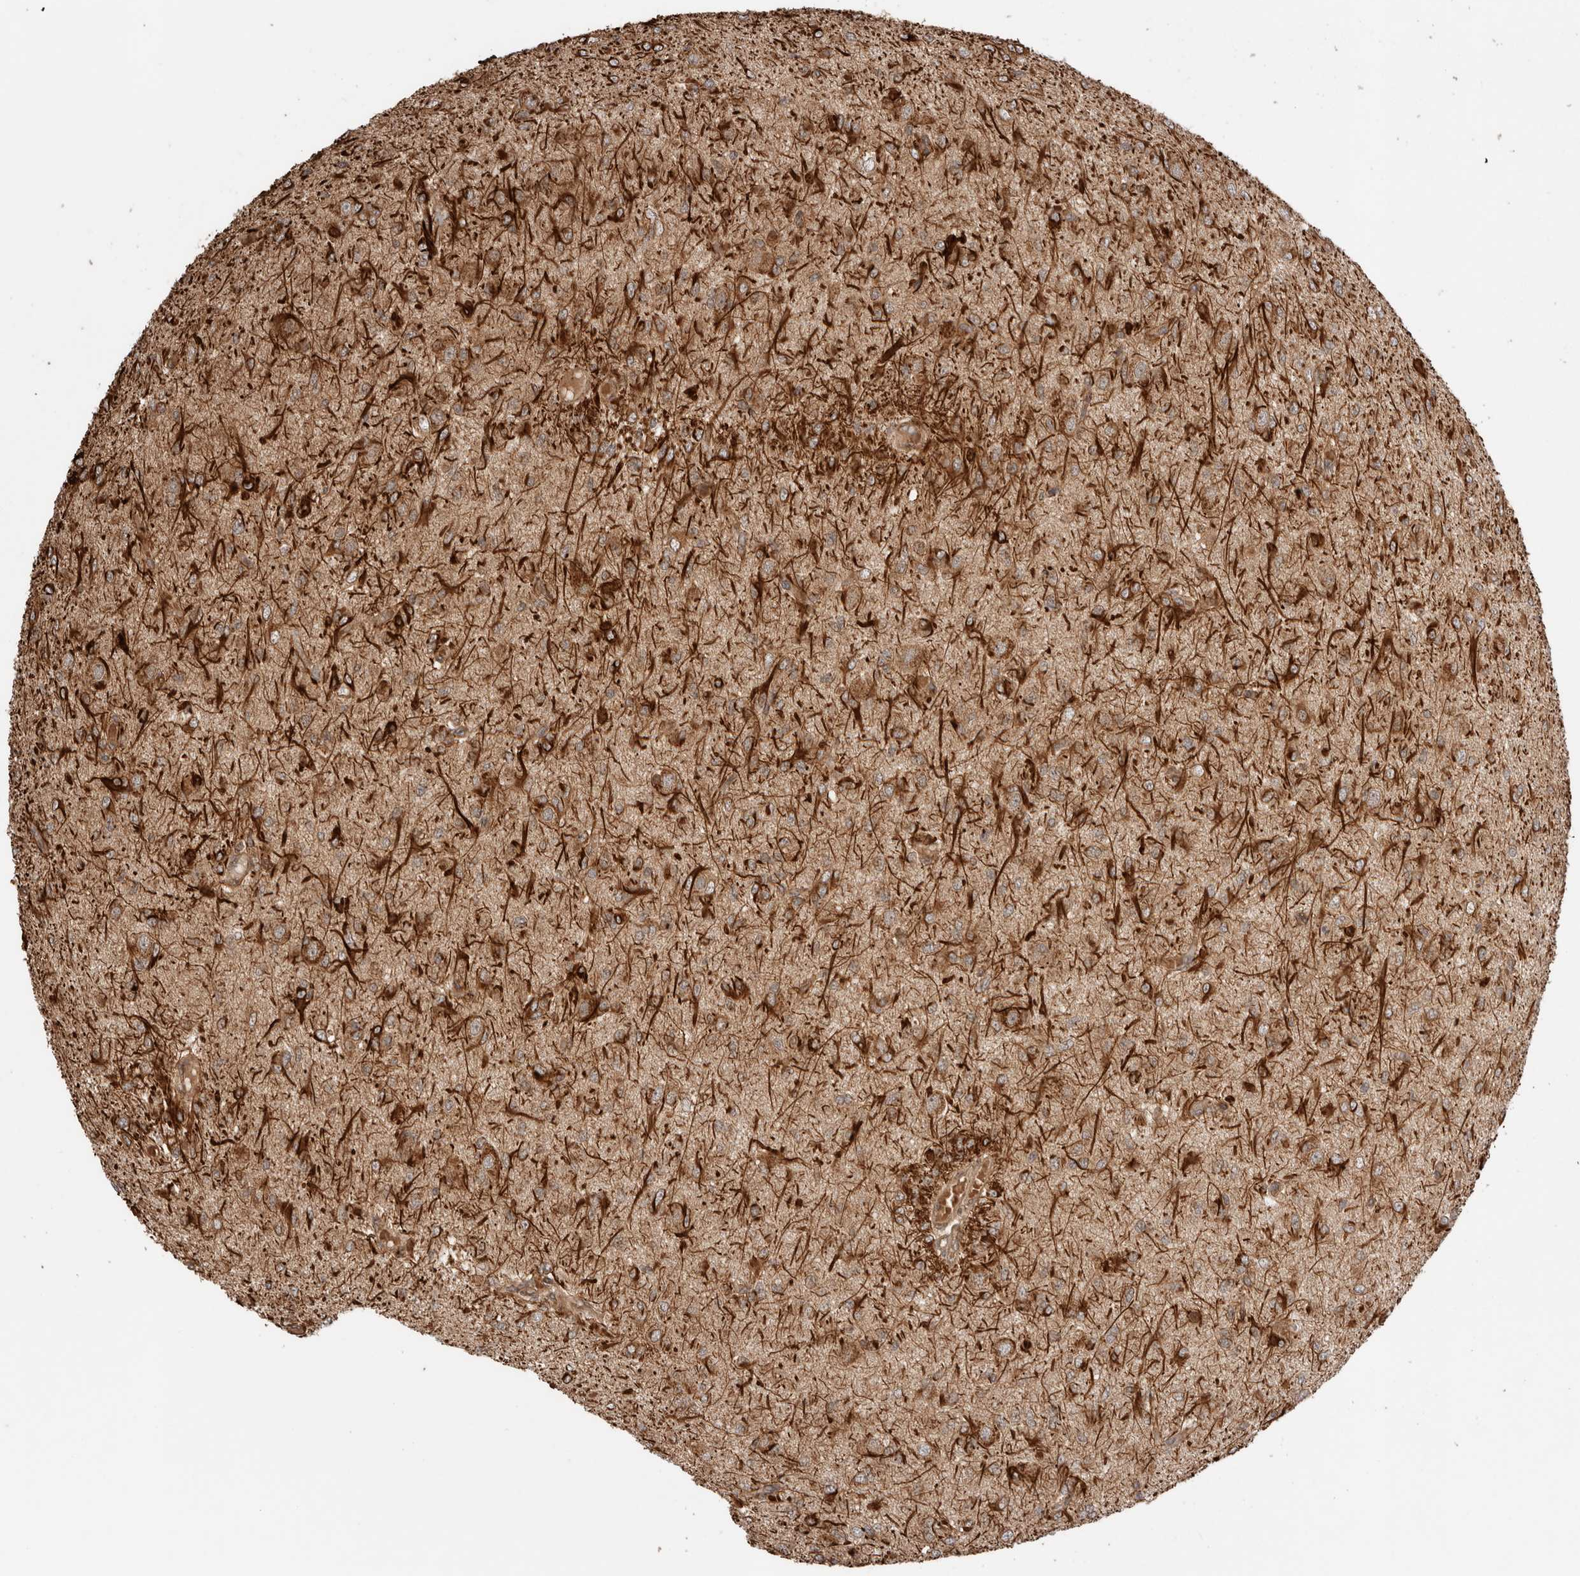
{"staining": {"intensity": "strong", "quantity": ">75%", "location": "cytoplasmic/membranous"}, "tissue": "glioma", "cell_type": "Tumor cells", "image_type": "cancer", "snomed": [{"axis": "morphology", "description": "Glioma, malignant, High grade"}, {"axis": "topography", "description": "Brain"}], "caption": "An IHC histopathology image of neoplastic tissue is shown. Protein staining in brown shows strong cytoplasmic/membranous positivity in glioma within tumor cells.", "gene": "ZNF649", "patient": {"sex": "female", "age": 59}}